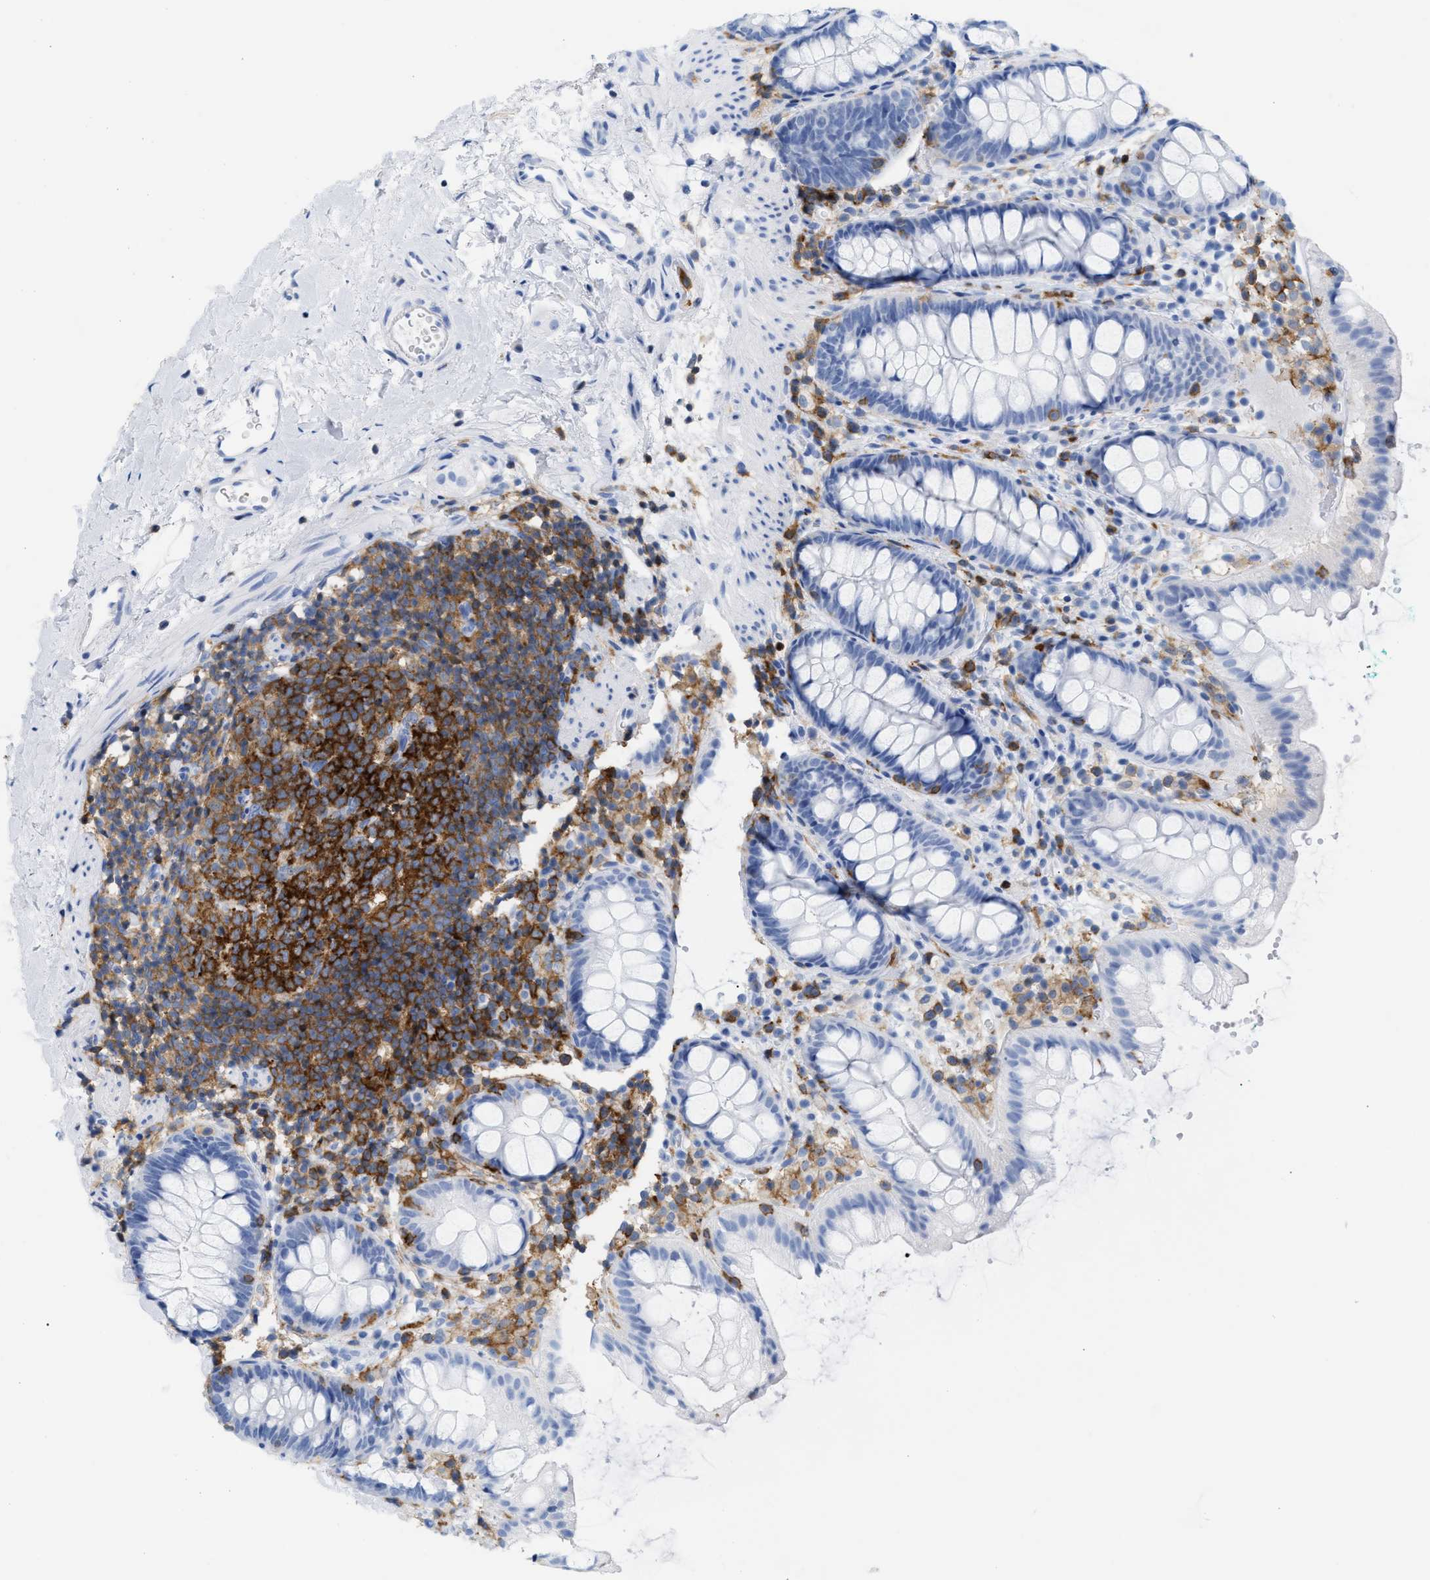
{"staining": {"intensity": "negative", "quantity": "none", "location": "none"}, "tissue": "rectum", "cell_type": "Glandular cells", "image_type": "normal", "snomed": [{"axis": "morphology", "description": "Normal tissue, NOS"}, {"axis": "topography", "description": "Rectum"}], "caption": "Immunohistochemistry image of unremarkable rectum: rectum stained with DAB (3,3'-diaminobenzidine) displays no significant protein expression in glandular cells. The staining was performed using DAB (3,3'-diaminobenzidine) to visualize the protein expression in brown, while the nuclei were stained in blue with hematoxylin (Magnification: 20x).", "gene": "LCP1", "patient": {"sex": "female", "age": 65}}